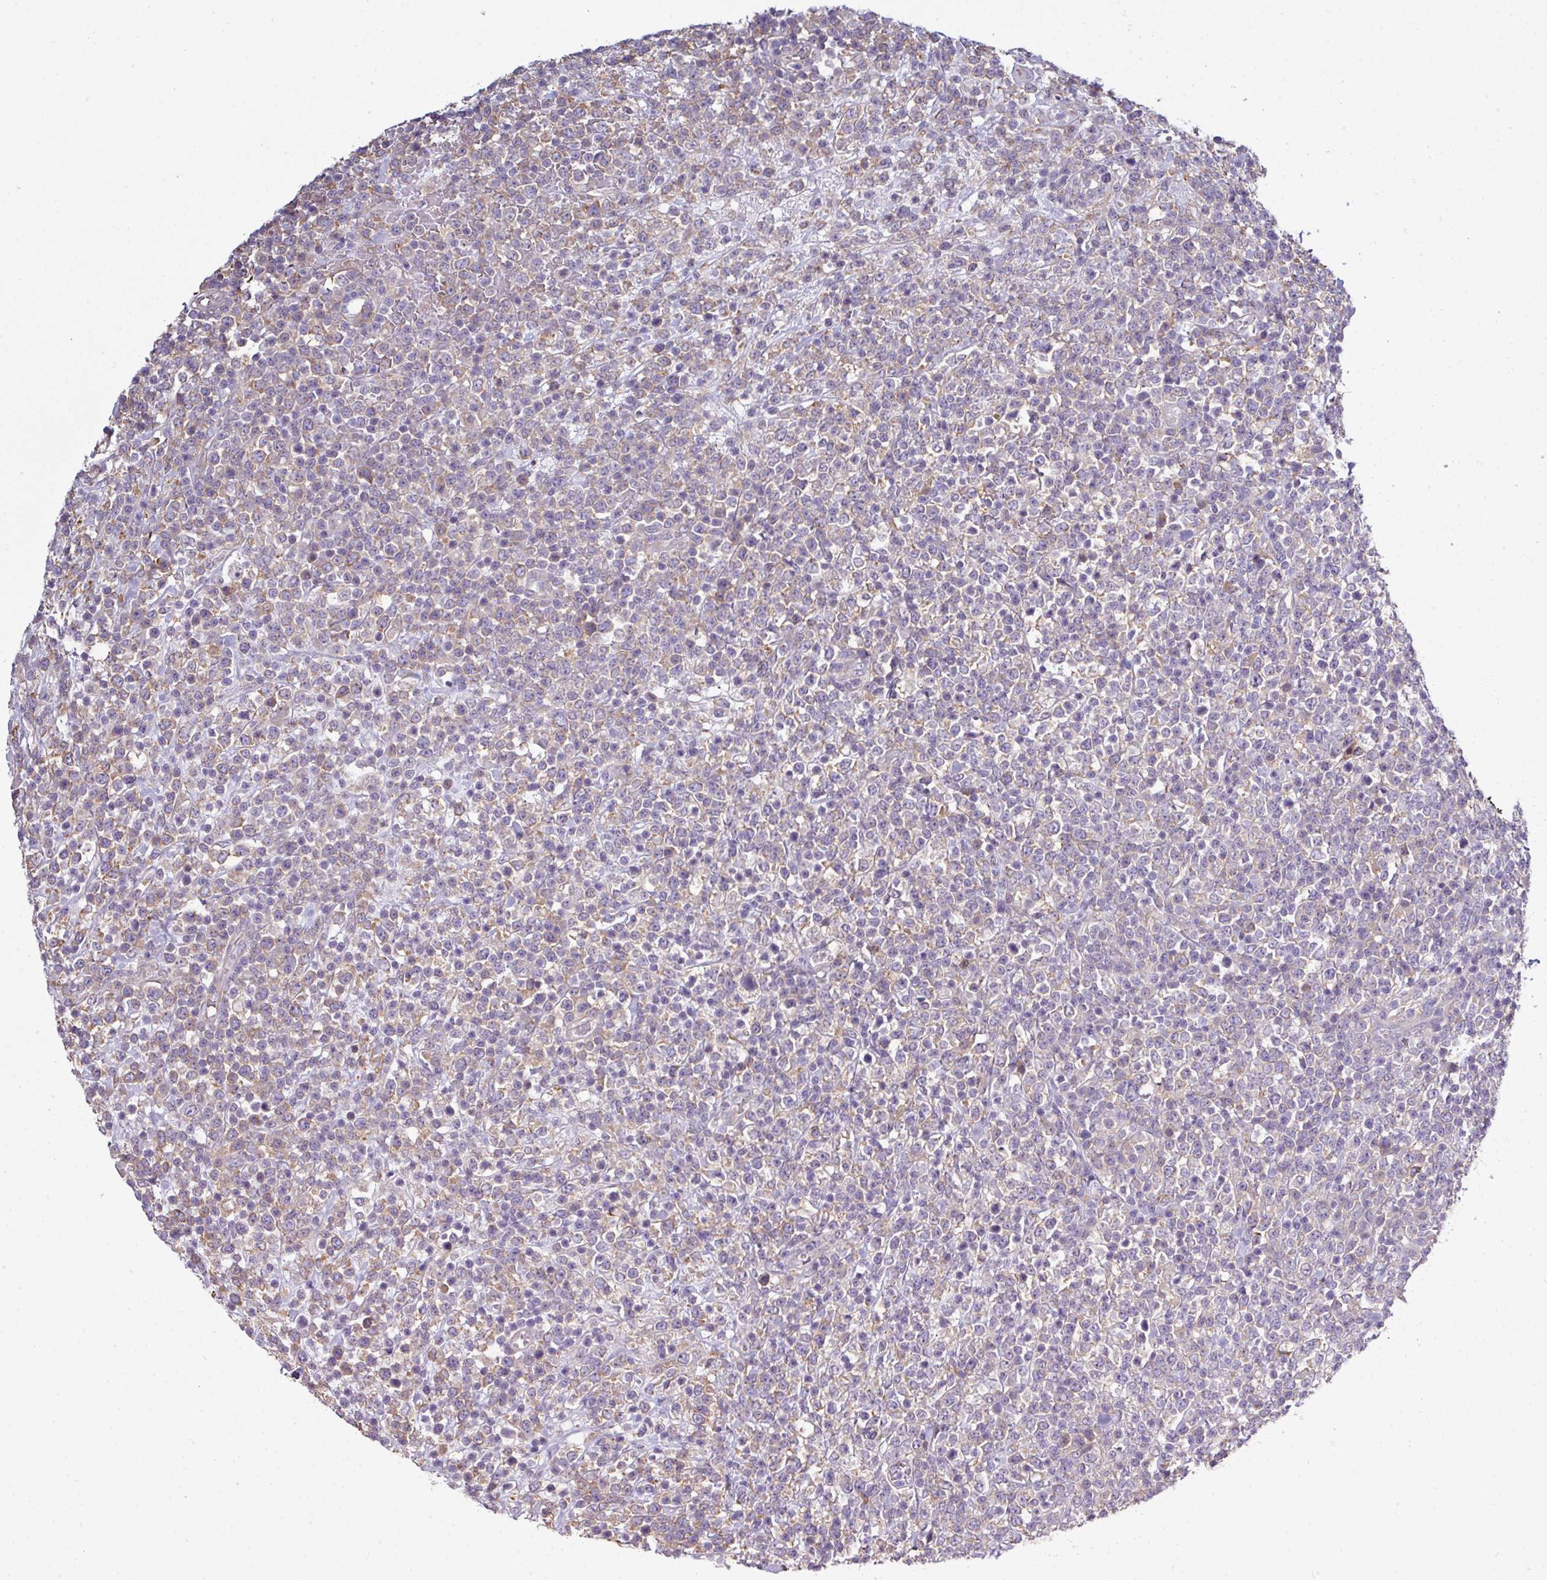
{"staining": {"intensity": "negative", "quantity": "none", "location": "none"}, "tissue": "lymphoma", "cell_type": "Tumor cells", "image_type": "cancer", "snomed": [{"axis": "morphology", "description": "Malignant lymphoma, non-Hodgkin's type, High grade"}, {"axis": "topography", "description": "Colon"}], "caption": "There is no significant positivity in tumor cells of high-grade malignant lymphoma, non-Hodgkin's type. Brightfield microscopy of immunohistochemistry (IHC) stained with DAB (3,3'-diaminobenzidine) (brown) and hematoxylin (blue), captured at high magnification.", "gene": "AGAP5", "patient": {"sex": "female", "age": 53}}